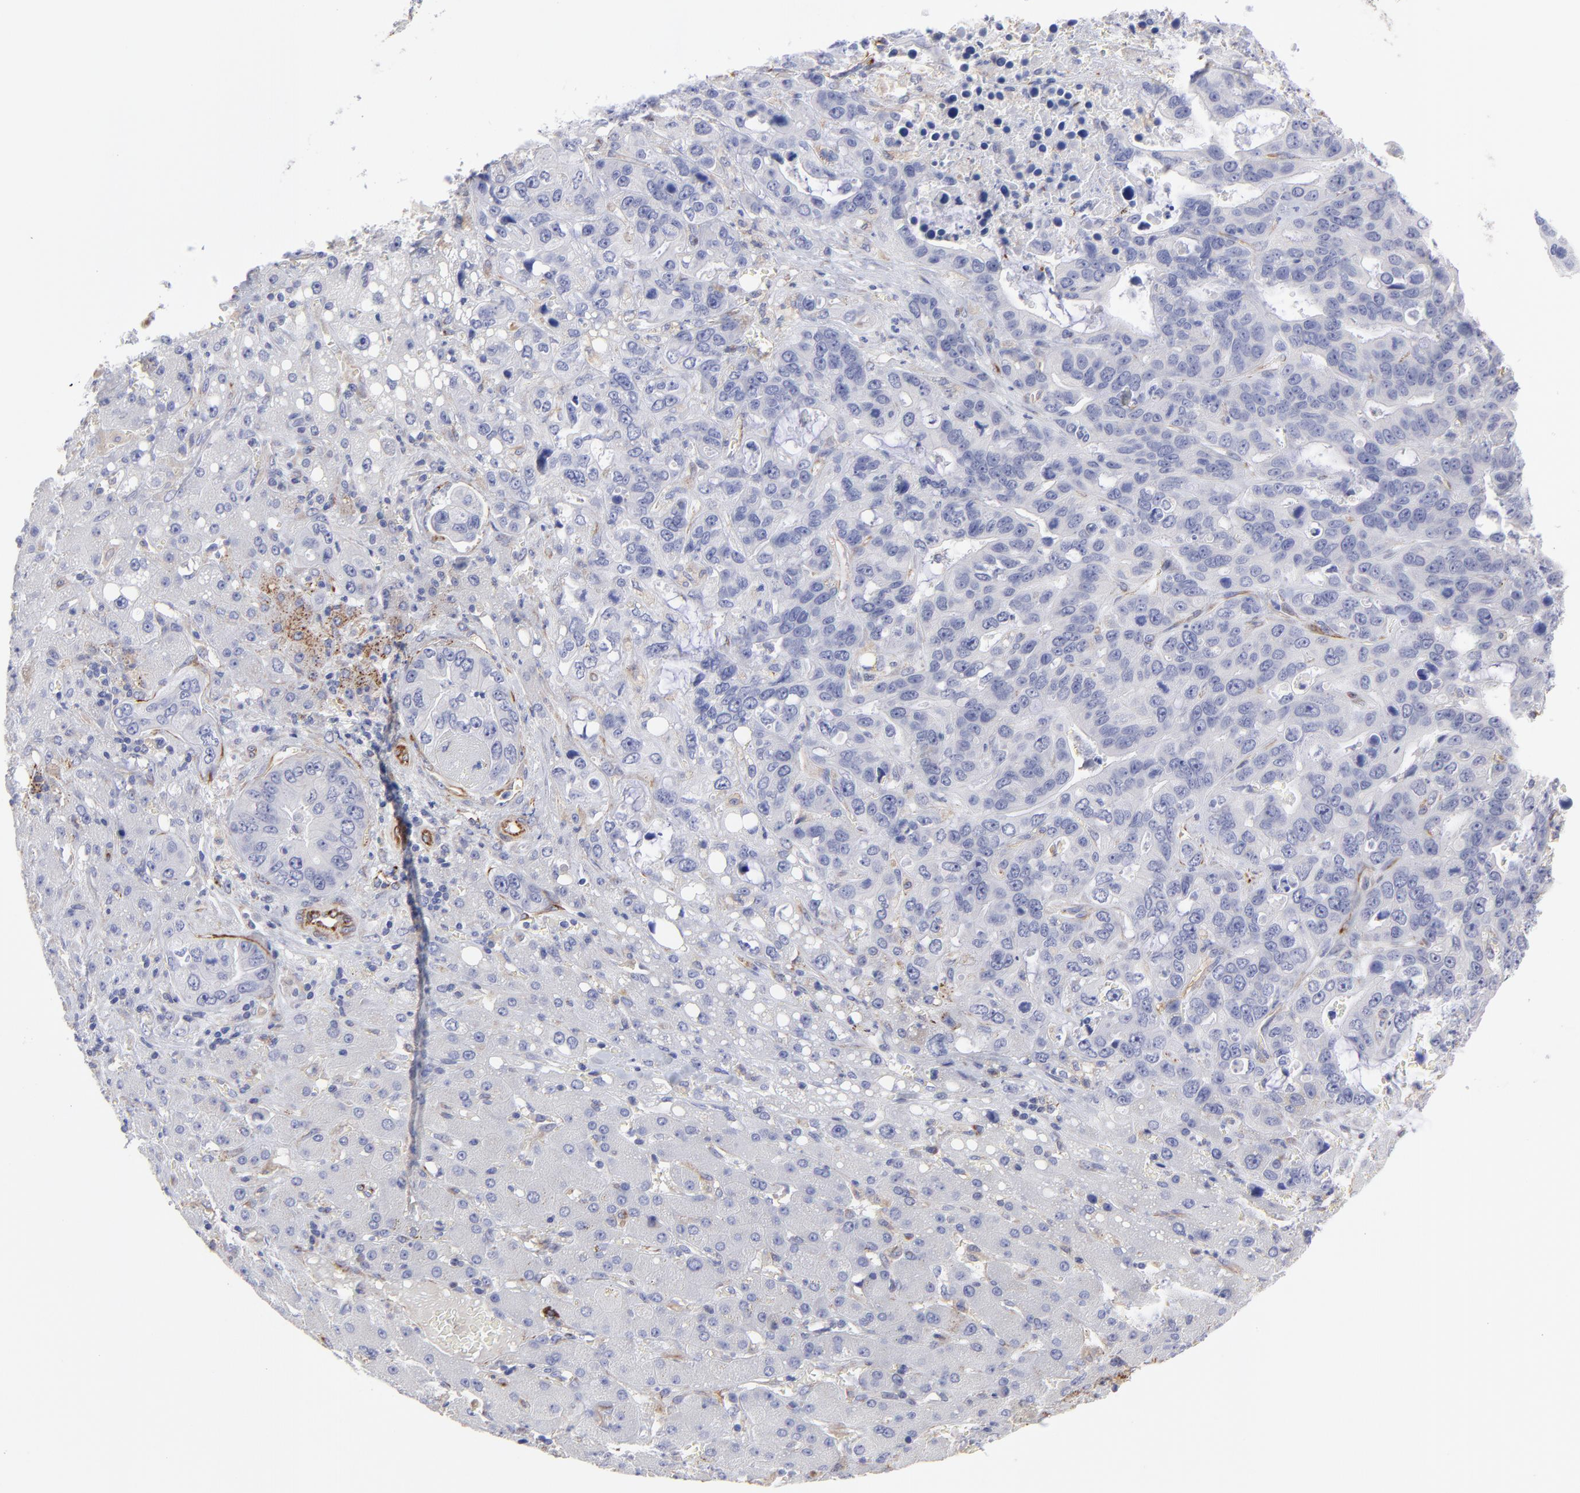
{"staining": {"intensity": "weak", "quantity": "<25%", "location": "cytoplasmic/membranous"}, "tissue": "liver cancer", "cell_type": "Tumor cells", "image_type": "cancer", "snomed": [{"axis": "morphology", "description": "Cholangiocarcinoma"}, {"axis": "topography", "description": "Liver"}], "caption": "The micrograph demonstrates no significant expression in tumor cells of liver cancer (cholangiocarcinoma).", "gene": "COX8C", "patient": {"sex": "female", "age": 65}}